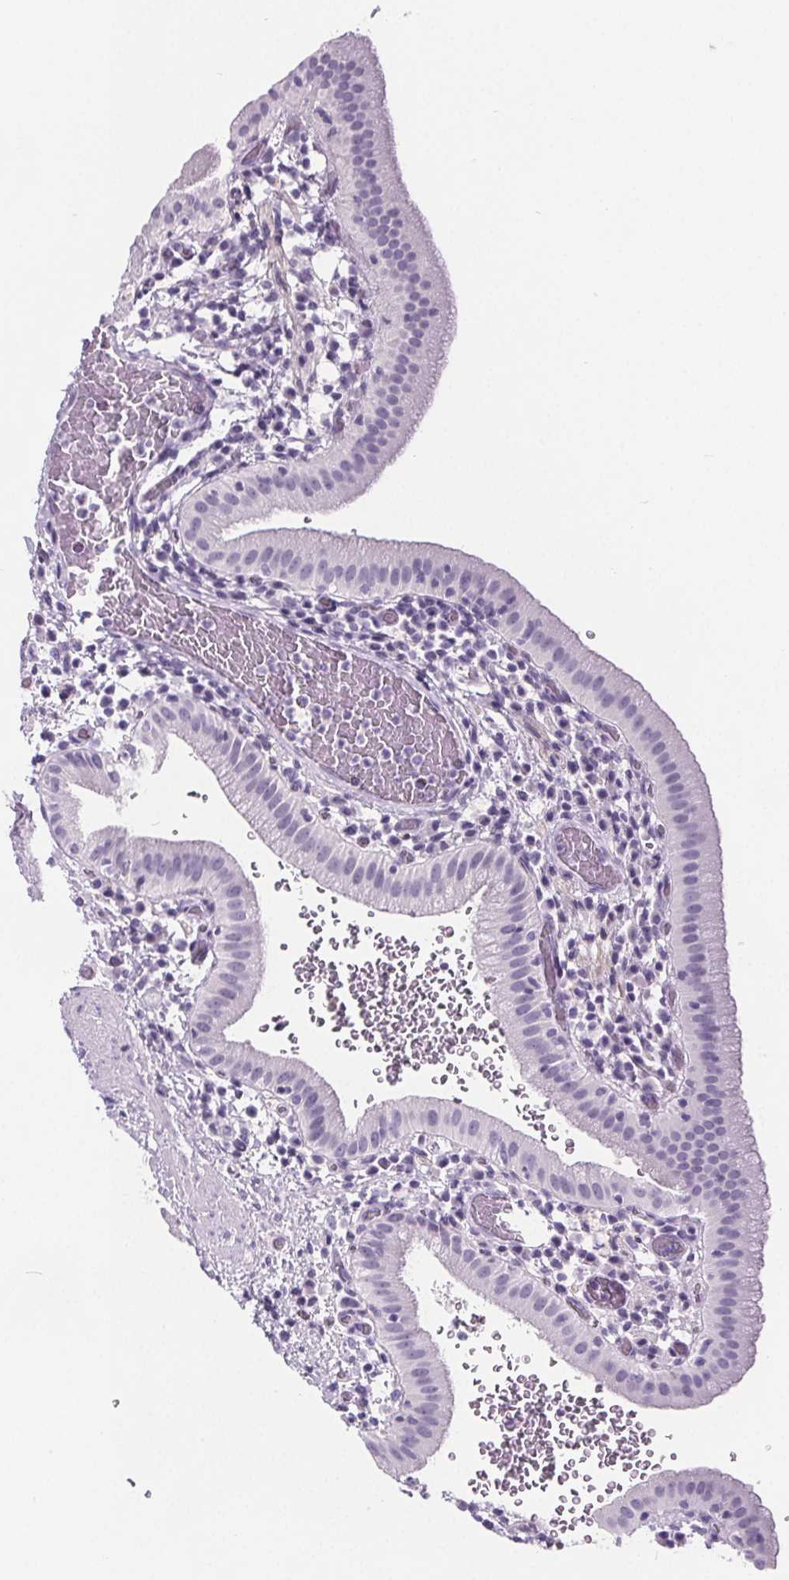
{"staining": {"intensity": "negative", "quantity": "none", "location": "none"}, "tissue": "gallbladder", "cell_type": "Glandular cells", "image_type": "normal", "snomed": [{"axis": "morphology", "description": "Normal tissue, NOS"}, {"axis": "topography", "description": "Gallbladder"}], "caption": "The histopathology image displays no staining of glandular cells in normal gallbladder. (IHC, brightfield microscopy, high magnification).", "gene": "ADRB1", "patient": {"sex": "male", "age": 26}}